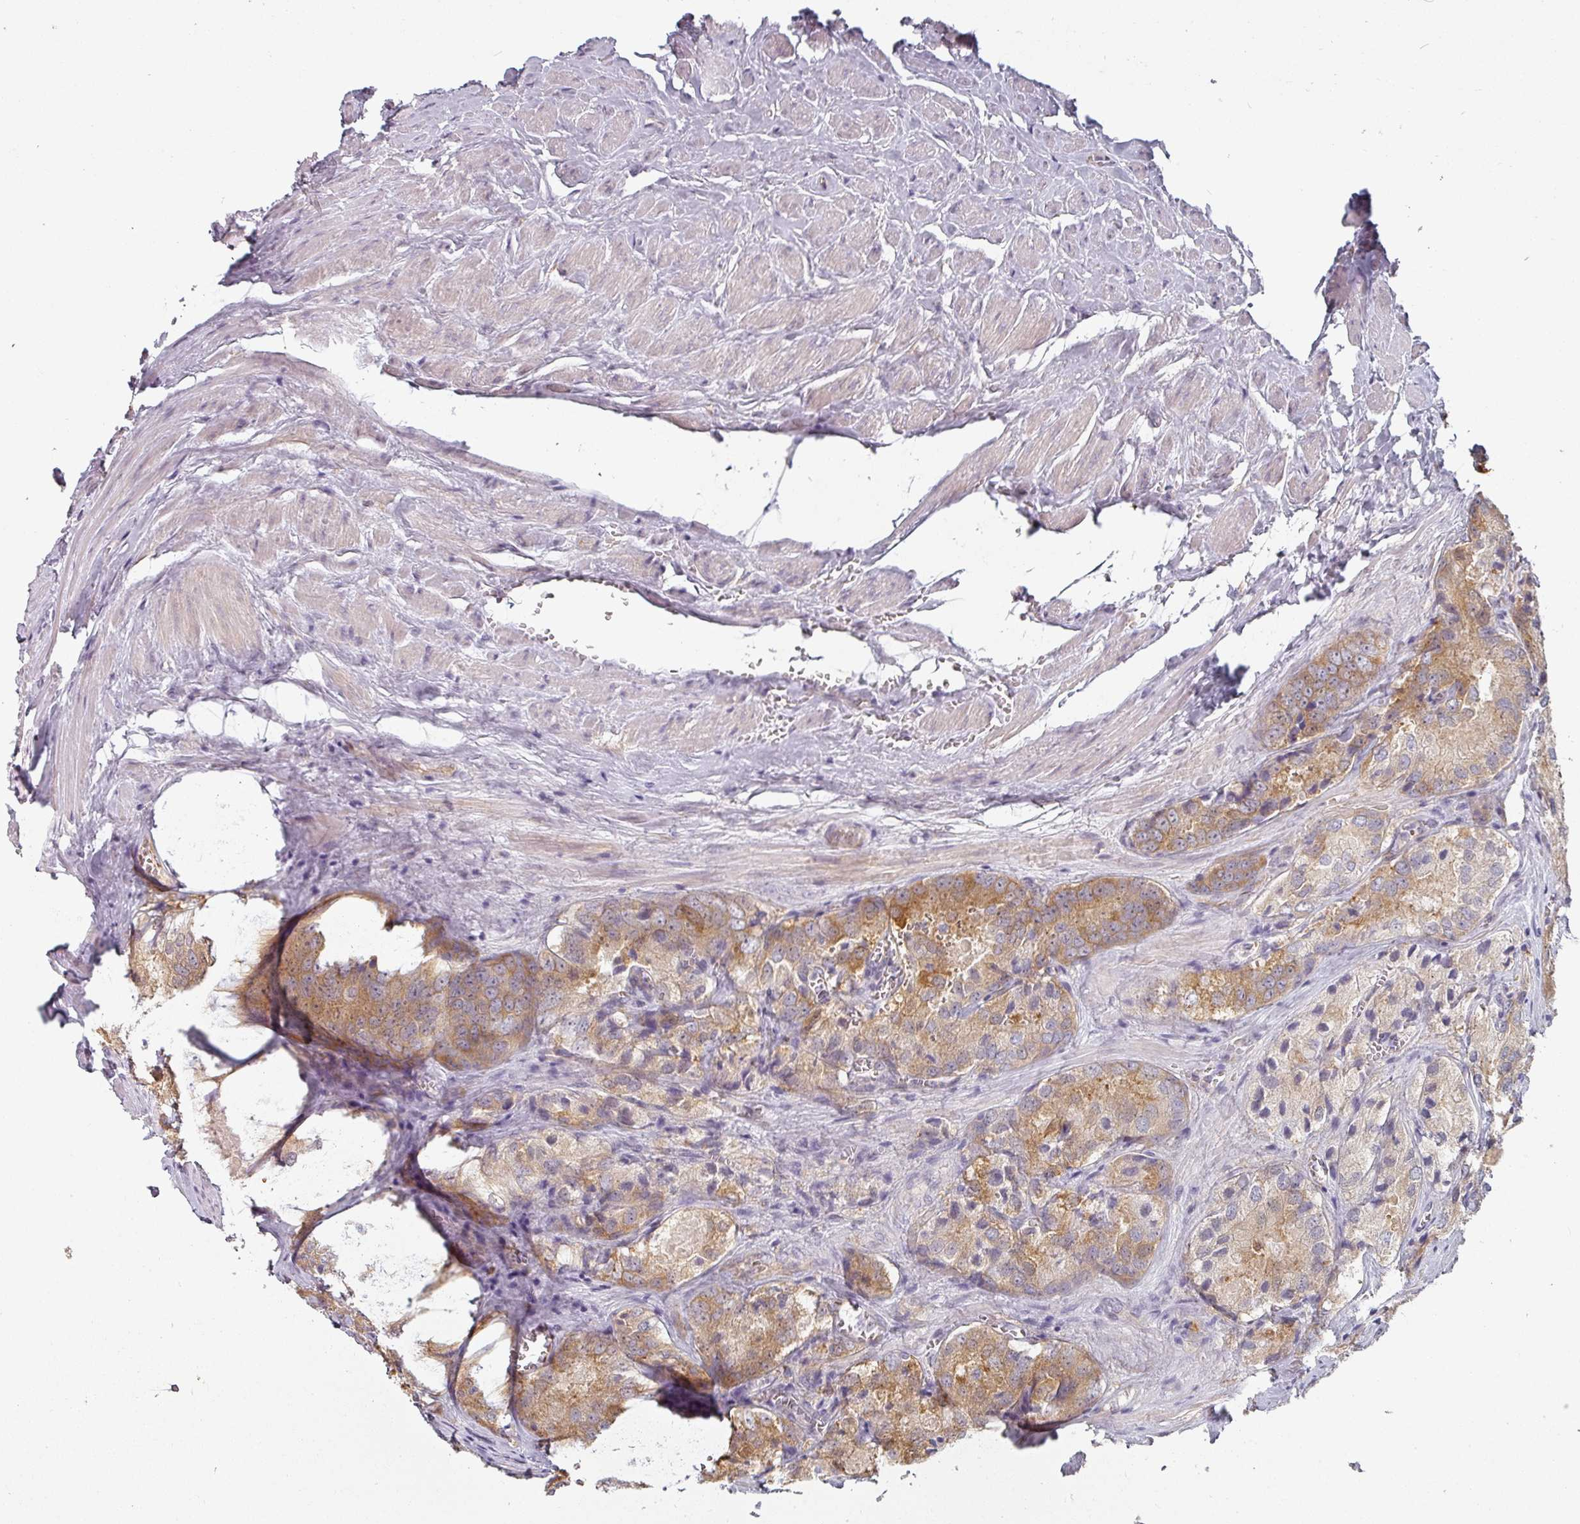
{"staining": {"intensity": "moderate", "quantity": ">75%", "location": "cytoplasmic/membranous,nuclear"}, "tissue": "prostate cancer", "cell_type": "Tumor cells", "image_type": "cancer", "snomed": [{"axis": "morphology", "description": "Adenocarcinoma, Low grade"}, {"axis": "topography", "description": "Prostate"}], "caption": "Prostate cancer (low-grade adenocarcinoma) tissue displays moderate cytoplasmic/membranous and nuclear staining in about >75% of tumor cells, visualized by immunohistochemistry.", "gene": "CEP78", "patient": {"sex": "male", "age": 68}}